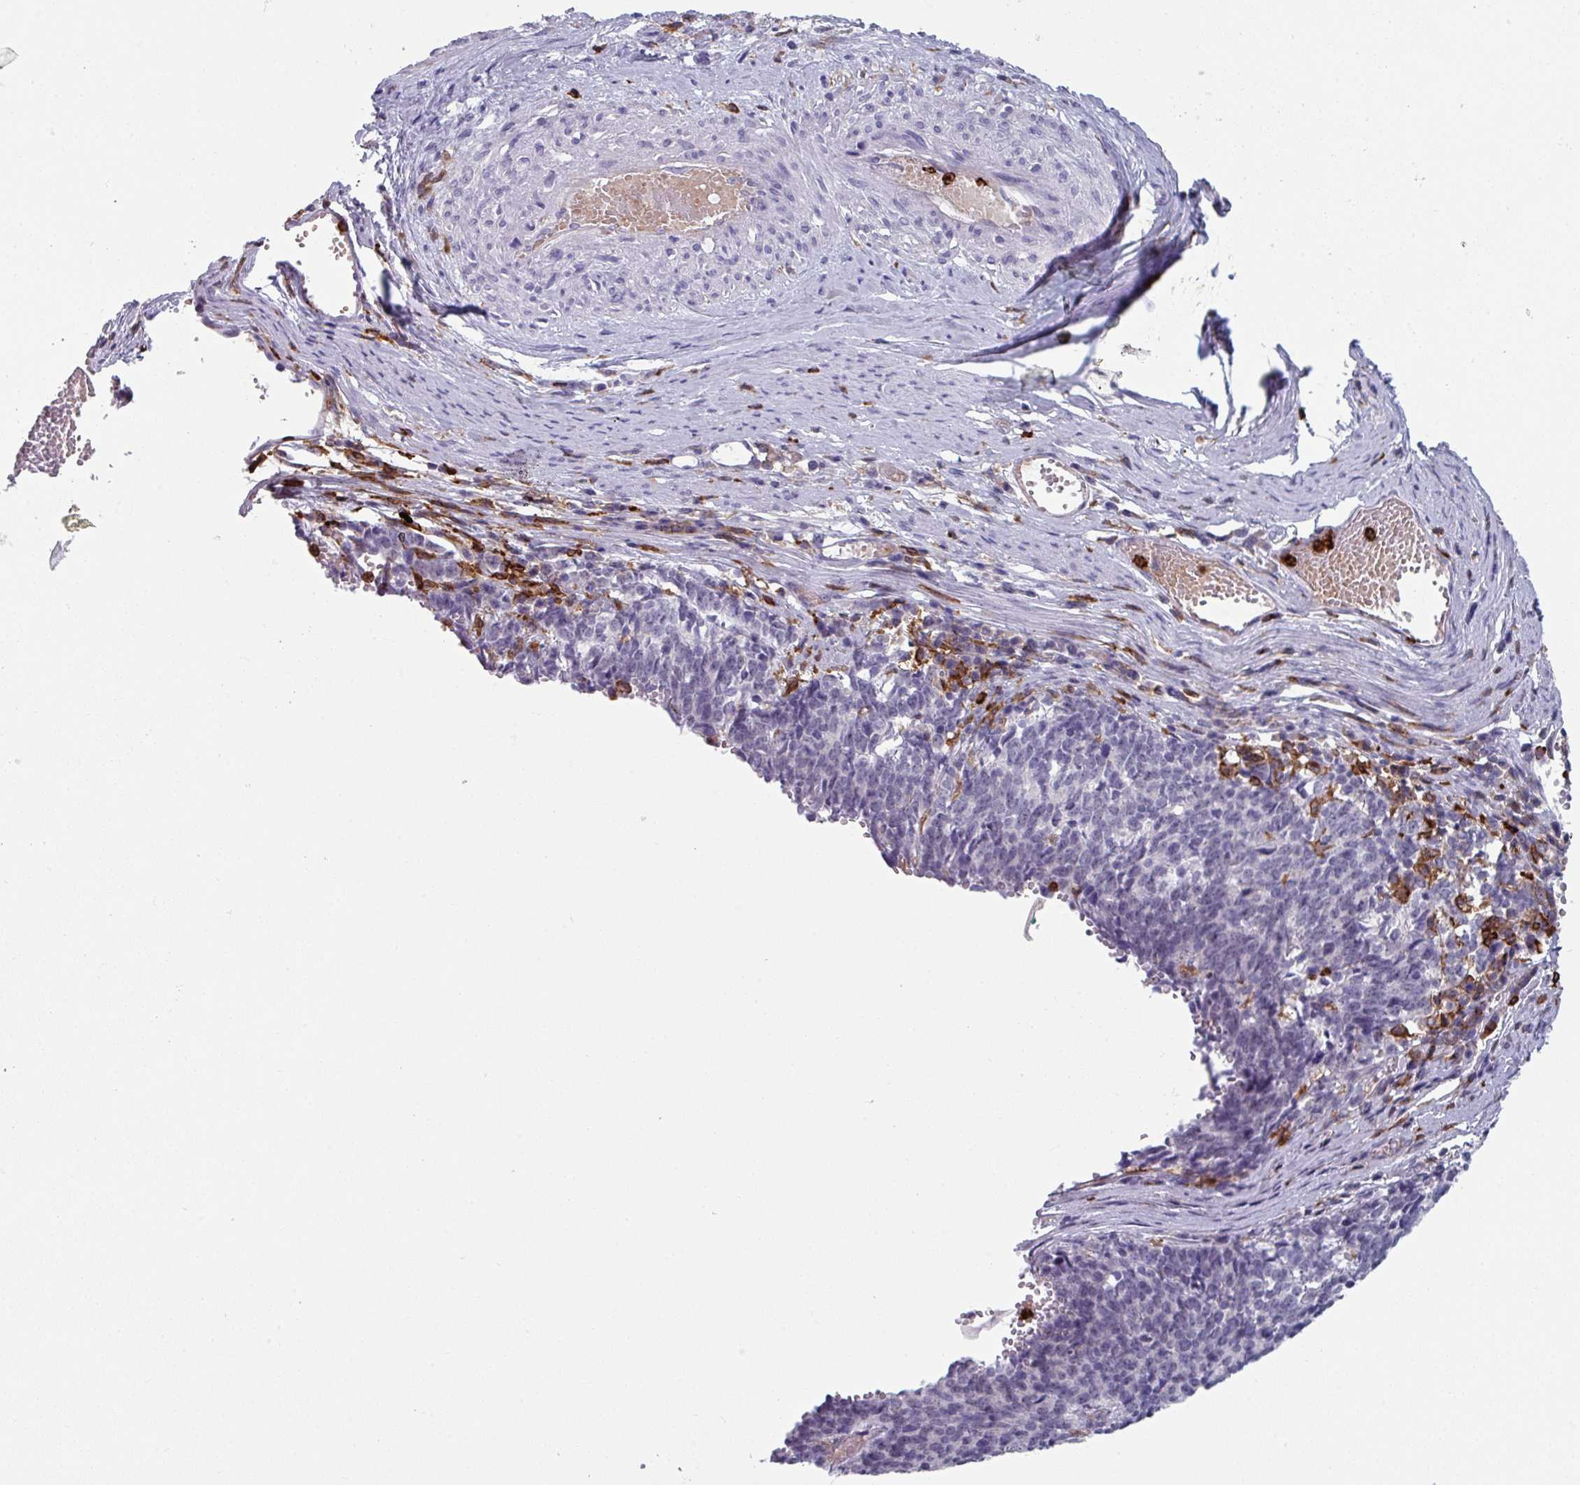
{"staining": {"intensity": "negative", "quantity": "none", "location": "none"}, "tissue": "cervical cancer", "cell_type": "Tumor cells", "image_type": "cancer", "snomed": [{"axis": "morphology", "description": "Squamous cell carcinoma, NOS"}, {"axis": "topography", "description": "Cervix"}], "caption": "A high-resolution micrograph shows IHC staining of cervical squamous cell carcinoma, which reveals no significant expression in tumor cells. Nuclei are stained in blue.", "gene": "EXOSC5", "patient": {"sex": "female", "age": 29}}